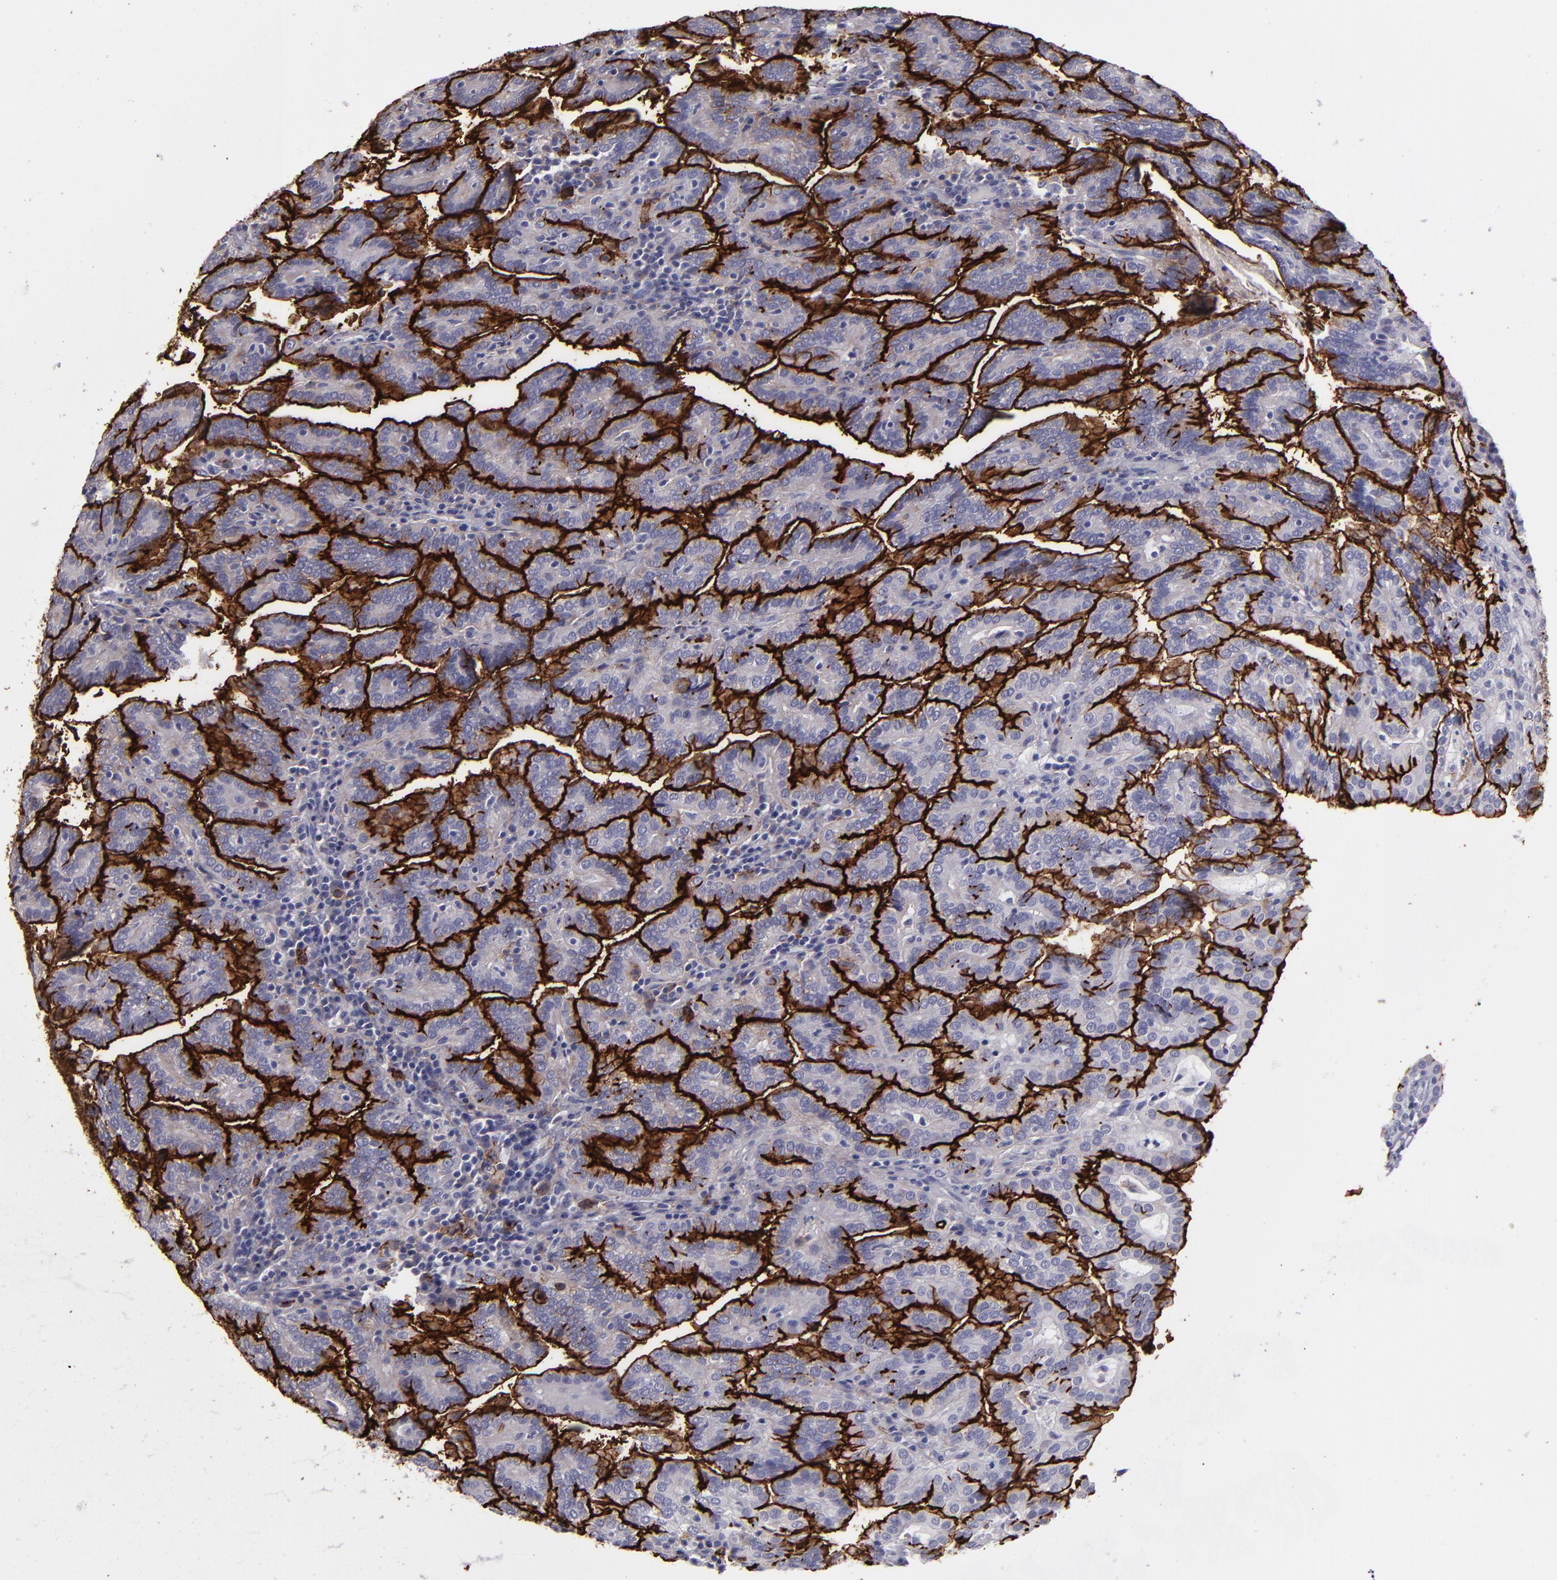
{"staining": {"intensity": "strong", "quantity": ">75%", "location": "cytoplasmic/membranous"}, "tissue": "renal cancer", "cell_type": "Tumor cells", "image_type": "cancer", "snomed": [{"axis": "morphology", "description": "Adenocarcinoma, NOS"}, {"axis": "topography", "description": "Kidney"}], "caption": "A high-resolution histopathology image shows immunohistochemistry (IHC) staining of renal adenocarcinoma, which displays strong cytoplasmic/membranous staining in approximately >75% of tumor cells.", "gene": "ANPEP", "patient": {"sex": "male", "age": 61}}